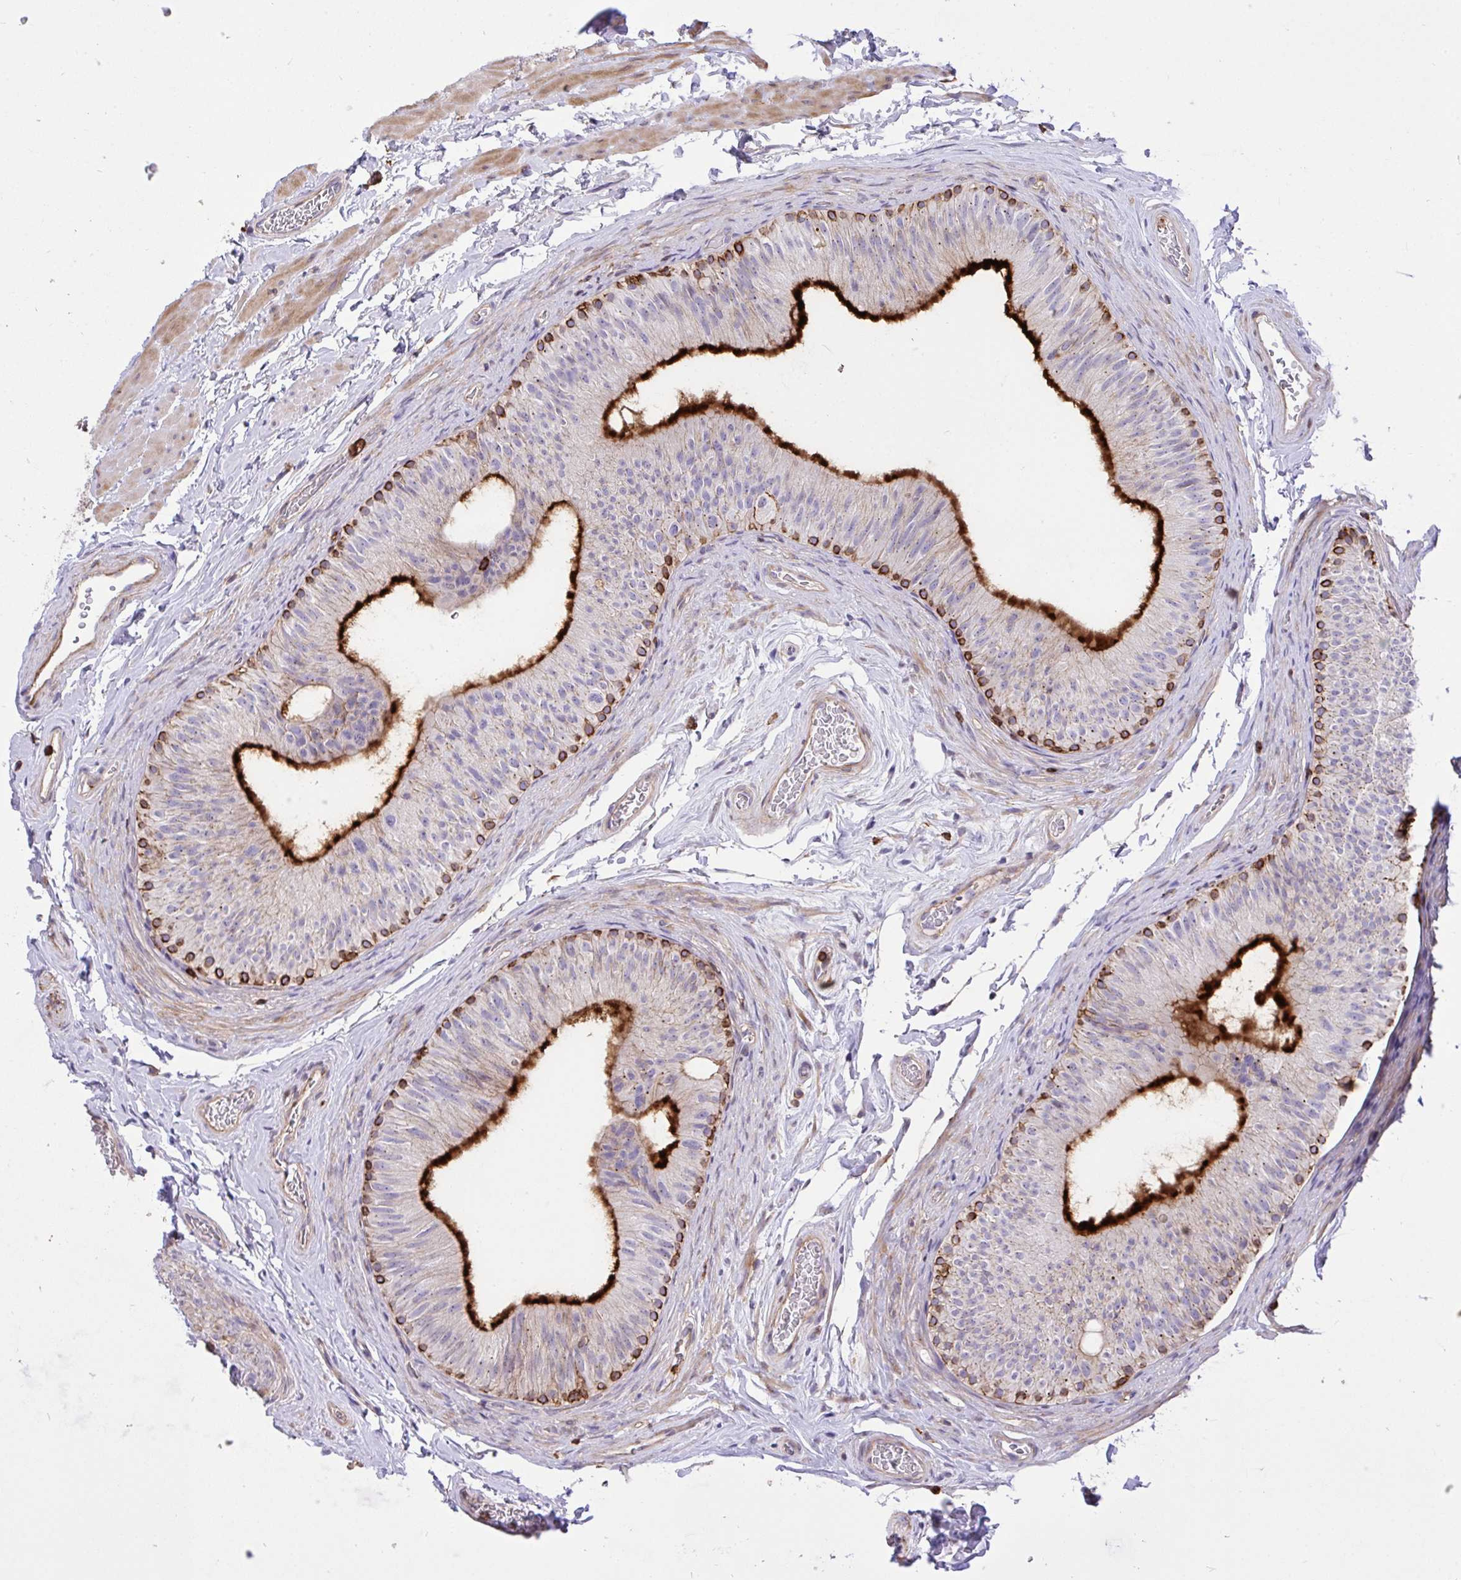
{"staining": {"intensity": "strong", "quantity": "25%-75%", "location": "cytoplasmic/membranous"}, "tissue": "epididymis", "cell_type": "Glandular cells", "image_type": "normal", "snomed": [{"axis": "morphology", "description": "Normal tissue, NOS"}, {"axis": "topography", "description": "Epididymis, spermatic cord, NOS"}, {"axis": "topography", "description": "Epididymis"}], "caption": "Unremarkable epididymis demonstrates strong cytoplasmic/membranous staining in about 25%-75% of glandular cells, visualized by immunohistochemistry. (brown staining indicates protein expression, while blue staining denotes nuclei).", "gene": "ERI1", "patient": {"sex": "male", "age": 31}}